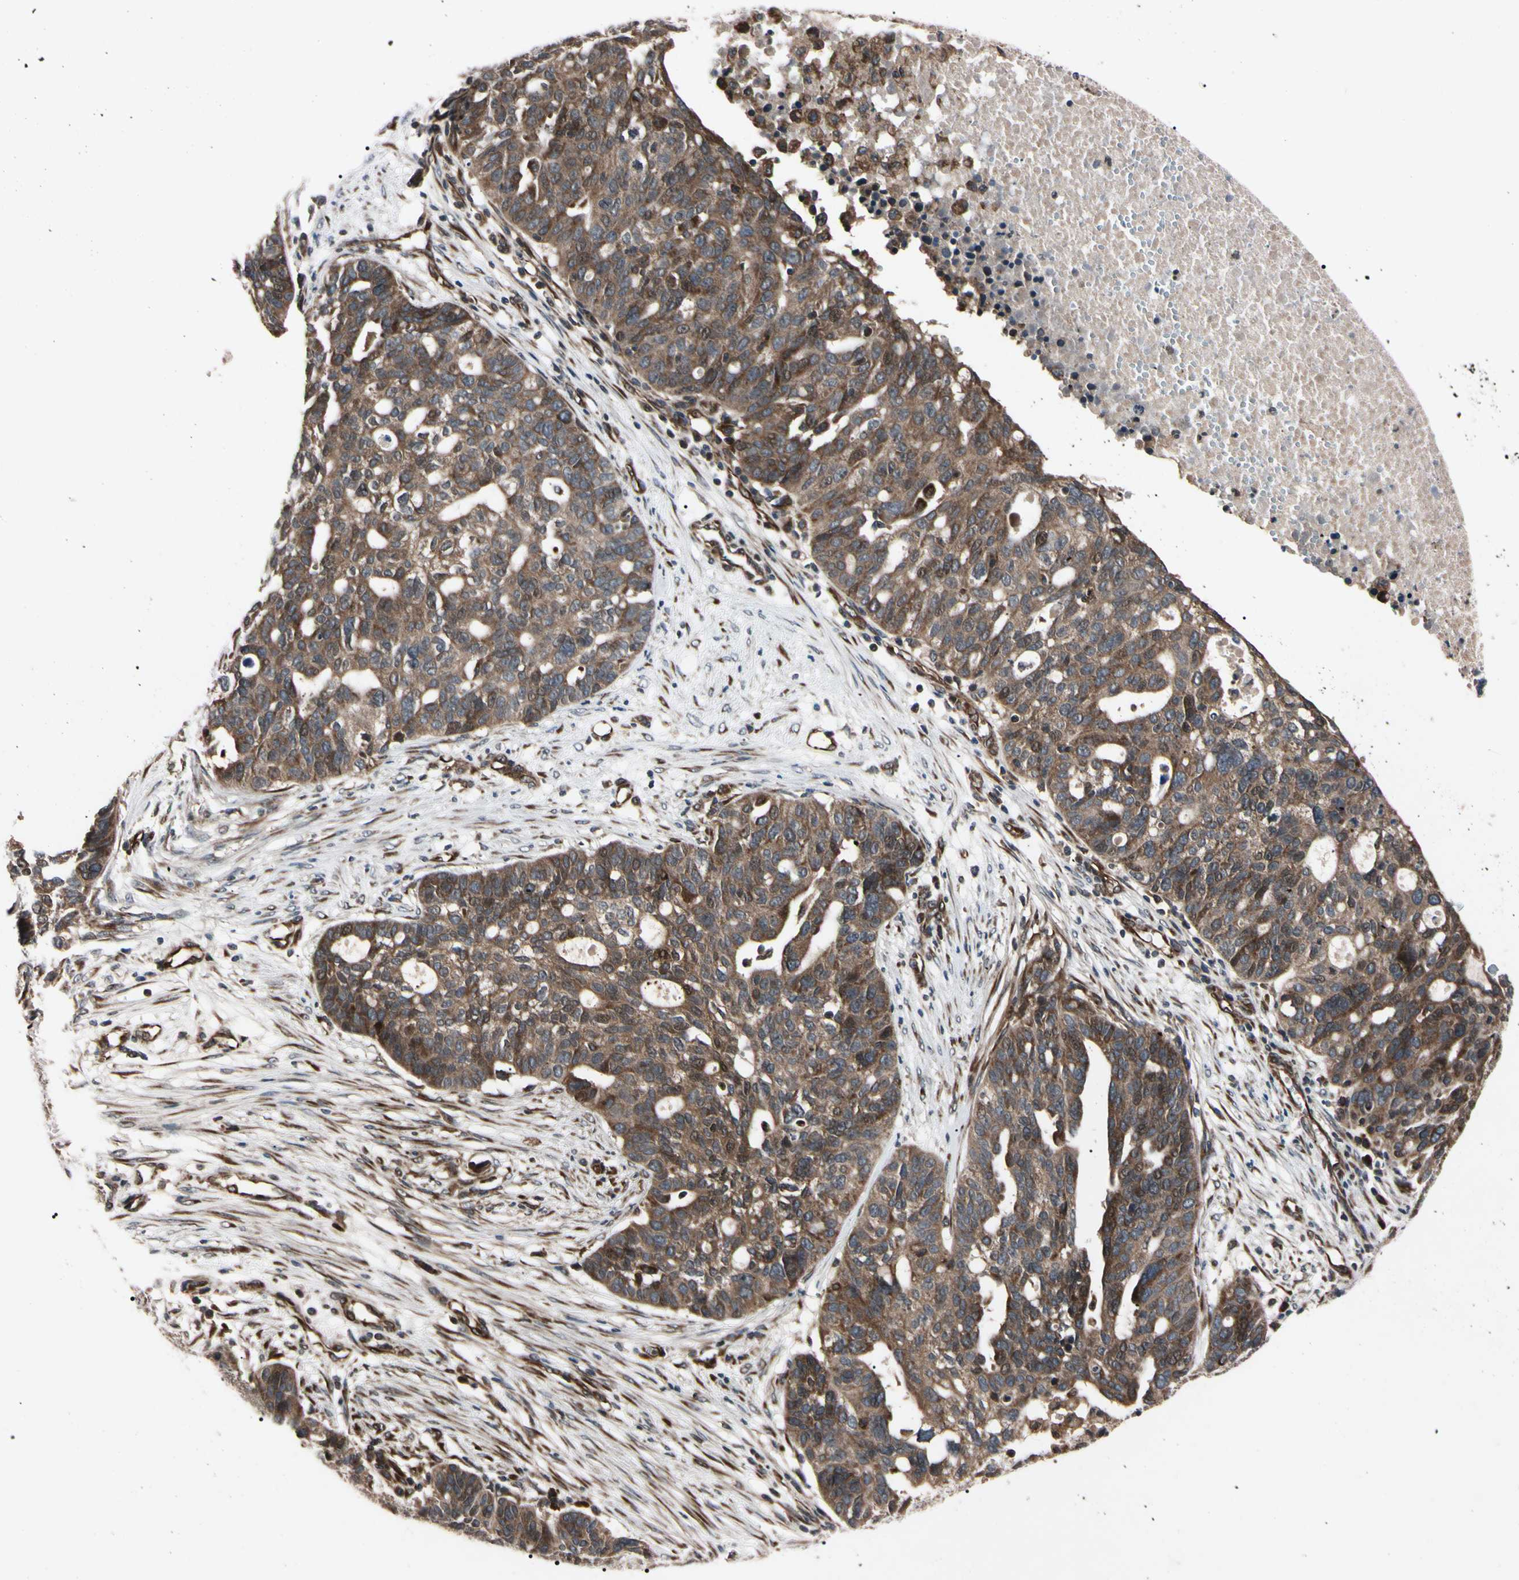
{"staining": {"intensity": "strong", "quantity": ">75%", "location": "cytoplasmic/membranous,nuclear"}, "tissue": "ovarian cancer", "cell_type": "Tumor cells", "image_type": "cancer", "snomed": [{"axis": "morphology", "description": "Cystadenocarcinoma, serous, NOS"}, {"axis": "topography", "description": "Ovary"}], "caption": "Ovarian cancer (serous cystadenocarcinoma) tissue displays strong cytoplasmic/membranous and nuclear staining in approximately >75% of tumor cells", "gene": "GUCY1B1", "patient": {"sex": "female", "age": 59}}